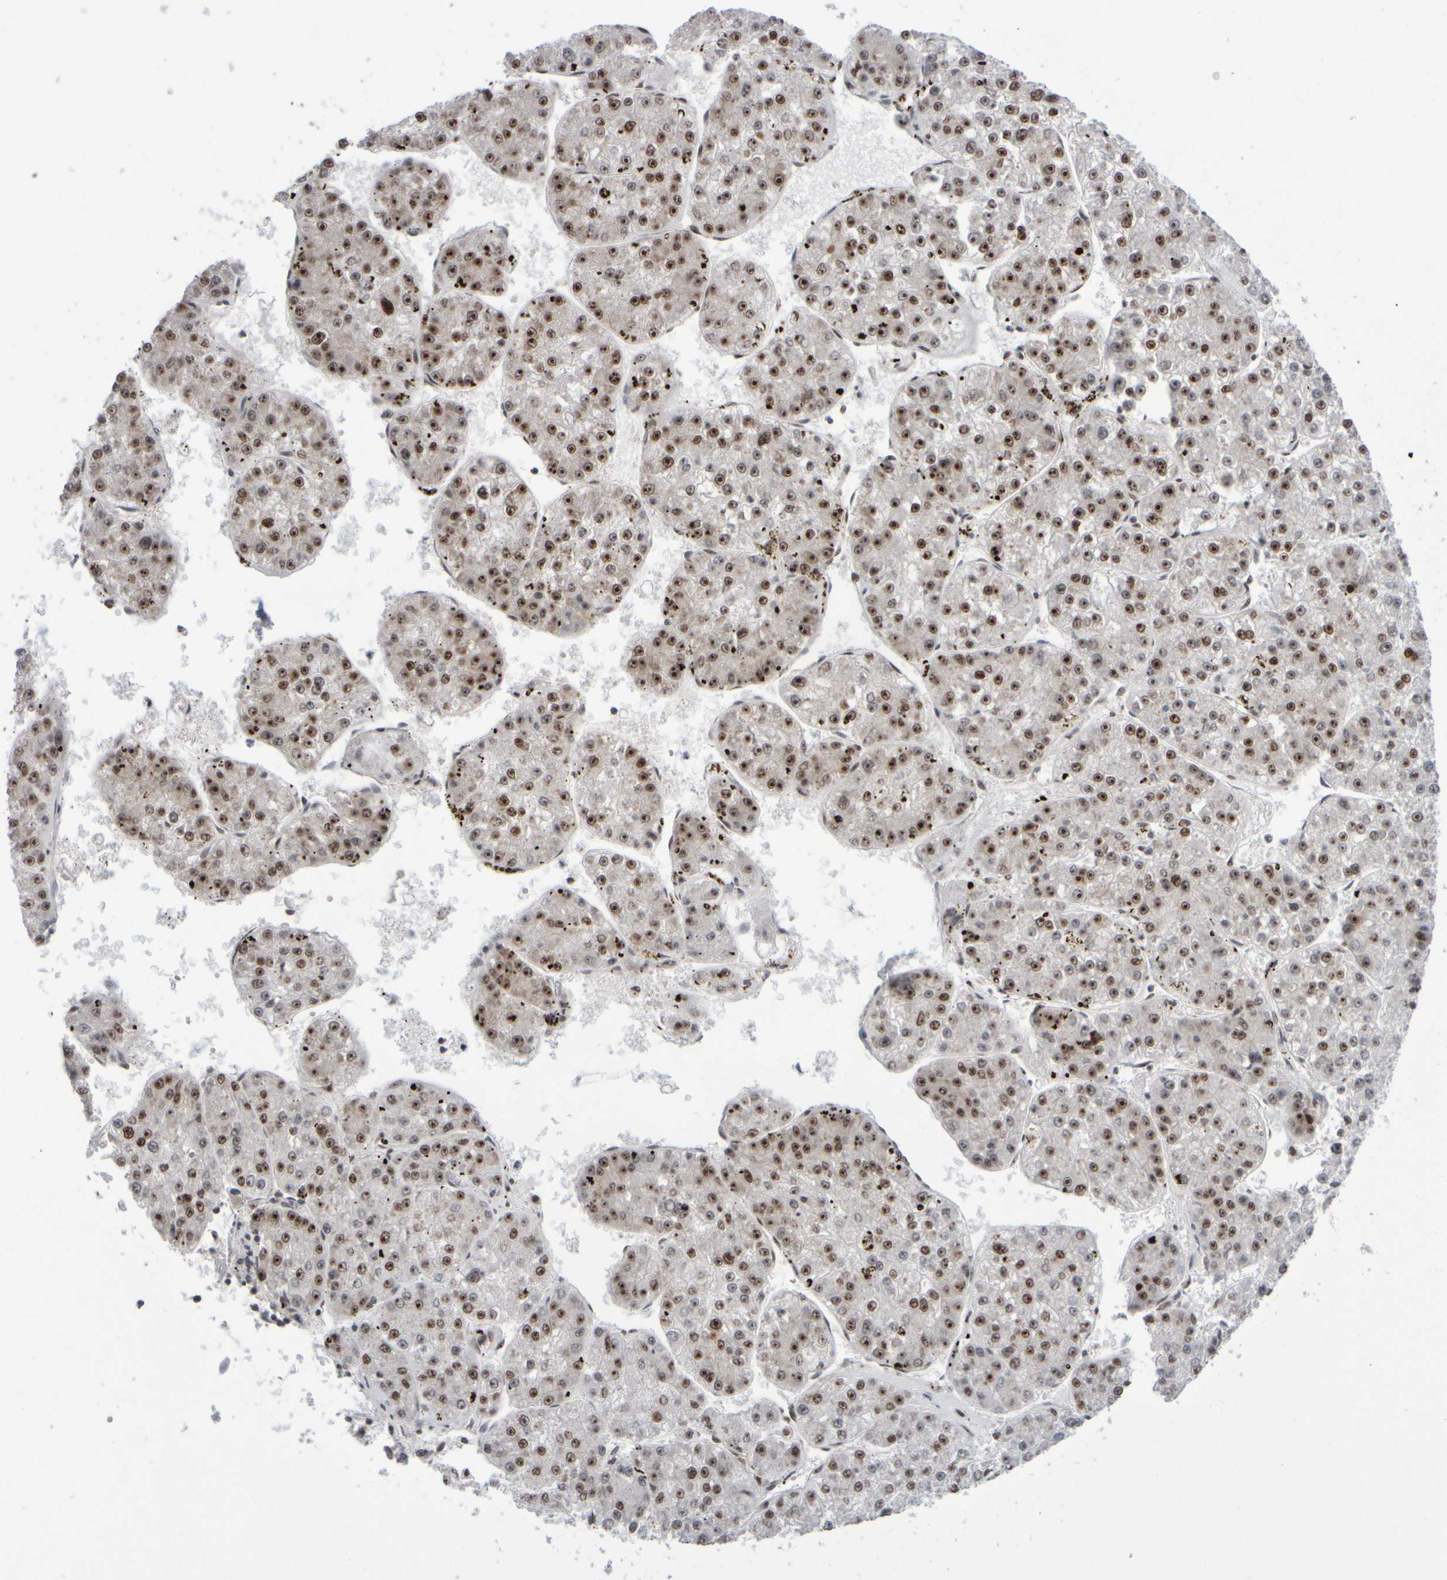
{"staining": {"intensity": "moderate", "quantity": ">75%", "location": "nuclear"}, "tissue": "liver cancer", "cell_type": "Tumor cells", "image_type": "cancer", "snomed": [{"axis": "morphology", "description": "Carcinoma, Hepatocellular, NOS"}, {"axis": "topography", "description": "Liver"}], "caption": "High-magnification brightfield microscopy of hepatocellular carcinoma (liver) stained with DAB (brown) and counterstained with hematoxylin (blue). tumor cells exhibit moderate nuclear staining is appreciated in approximately>75% of cells.", "gene": "SURF6", "patient": {"sex": "female", "age": 73}}